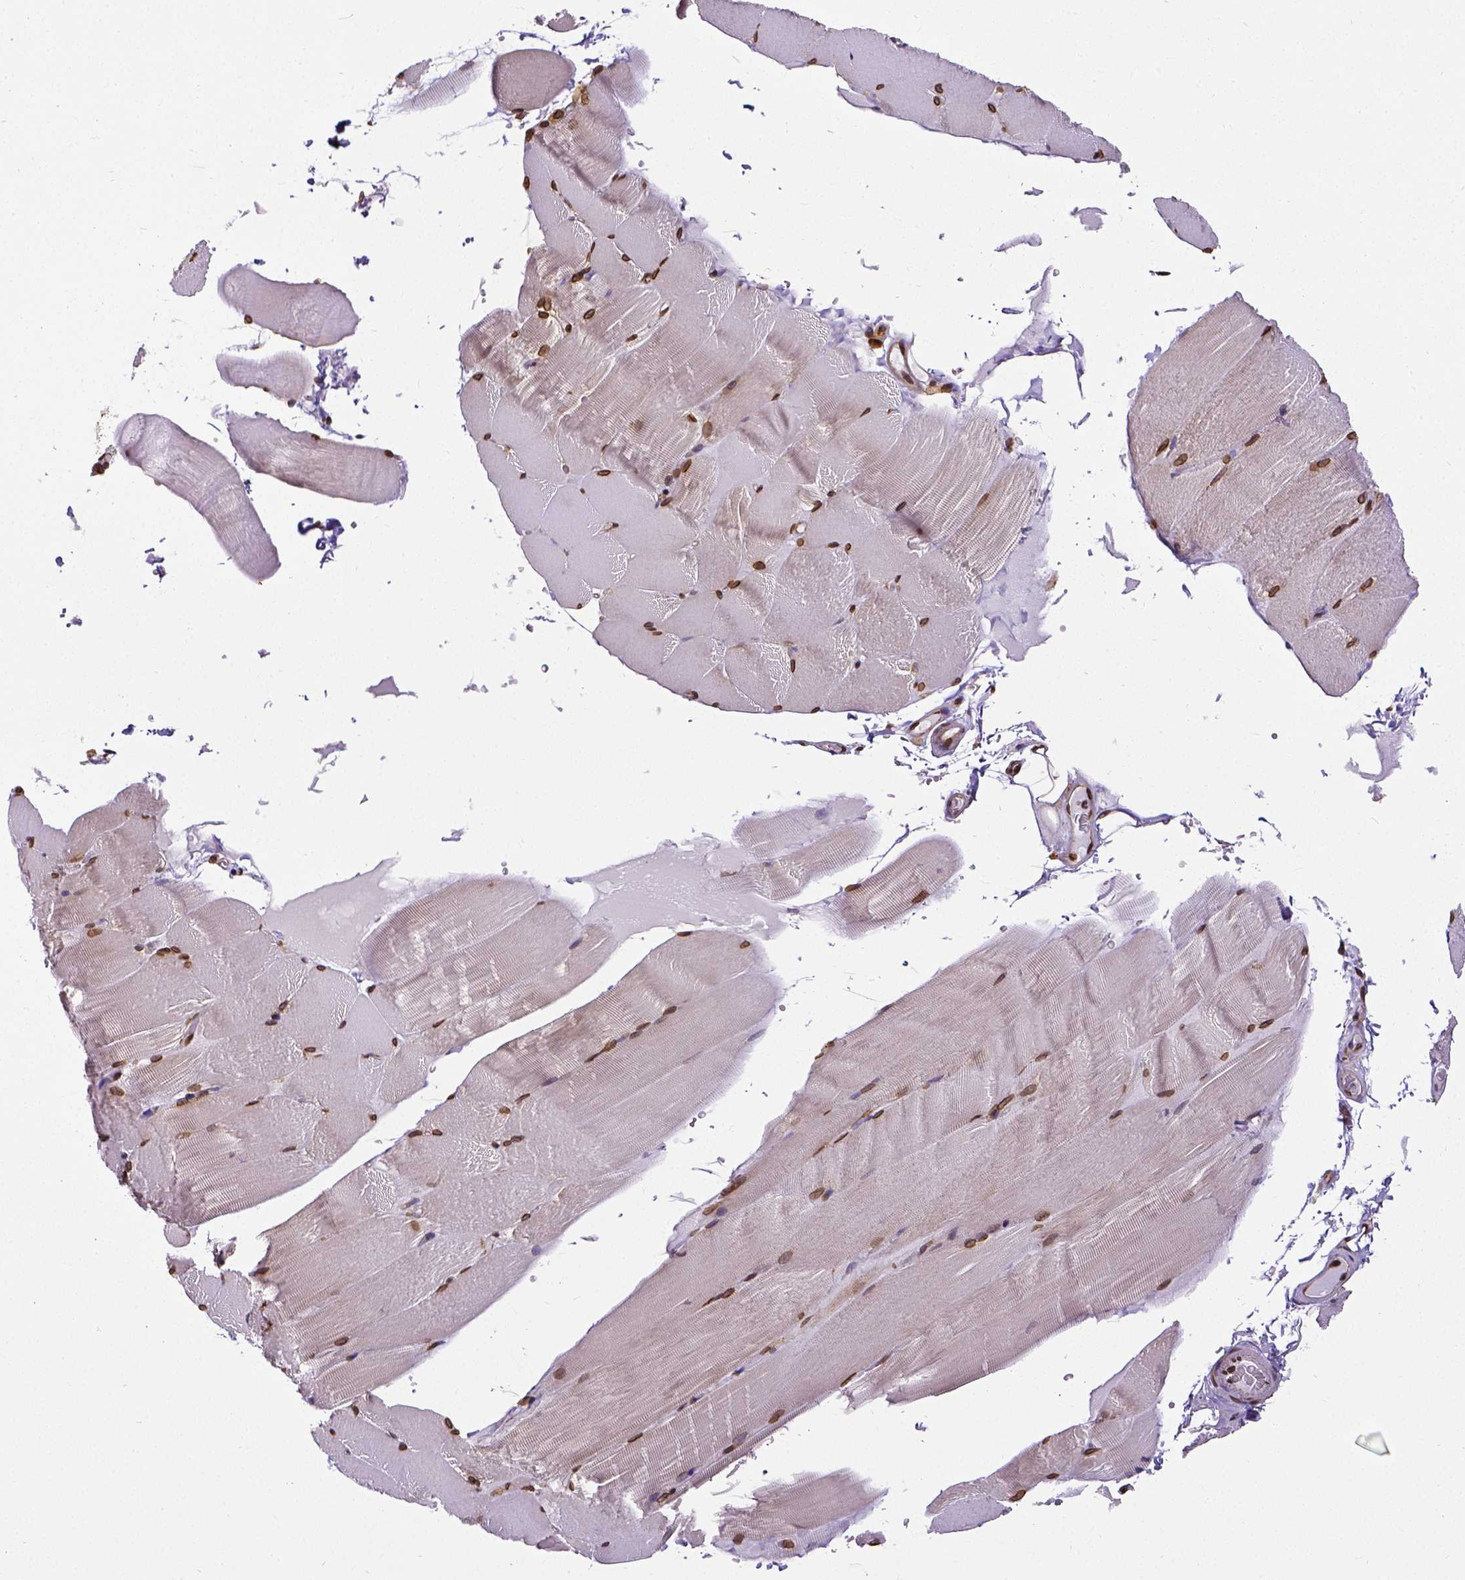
{"staining": {"intensity": "strong", "quantity": ">75%", "location": "cytoplasmic/membranous,nuclear"}, "tissue": "skeletal muscle", "cell_type": "Myocytes", "image_type": "normal", "snomed": [{"axis": "morphology", "description": "Normal tissue, NOS"}, {"axis": "topography", "description": "Skeletal muscle"}], "caption": "Skeletal muscle was stained to show a protein in brown. There is high levels of strong cytoplasmic/membranous,nuclear staining in about >75% of myocytes. (IHC, brightfield microscopy, high magnification).", "gene": "MTDH", "patient": {"sex": "female", "age": 37}}